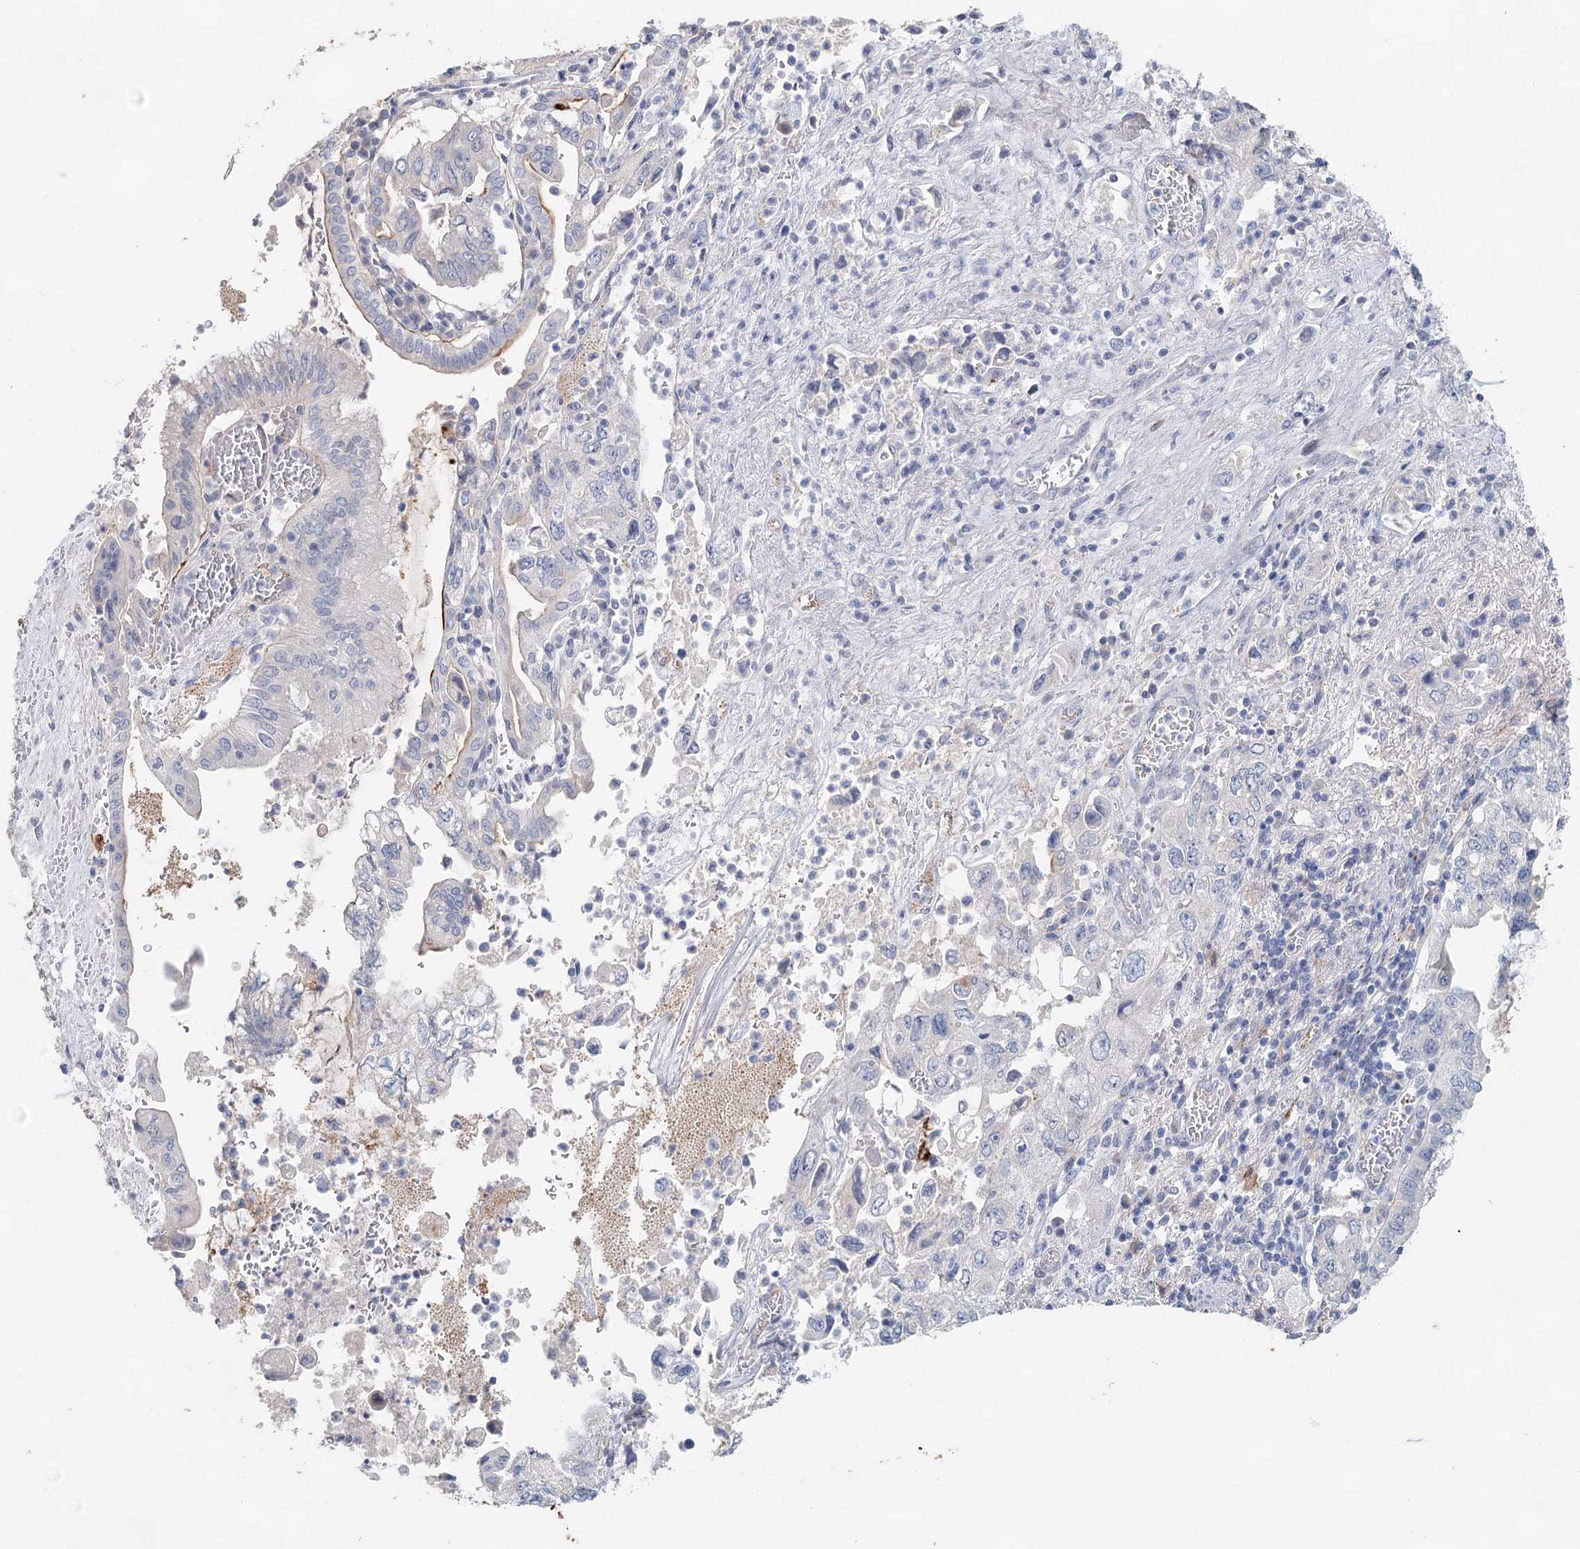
{"staining": {"intensity": "negative", "quantity": "none", "location": "none"}, "tissue": "pancreatic cancer", "cell_type": "Tumor cells", "image_type": "cancer", "snomed": [{"axis": "morphology", "description": "Adenocarcinoma, NOS"}, {"axis": "topography", "description": "Pancreas"}], "caption": "Immunohistochemical staining of pancreatic cancer (adenocarcinoma) exhibits no significant expression in tumor cells.", "gene": "SLC19A3", "patient": {"sex": "female", "age": 73}}